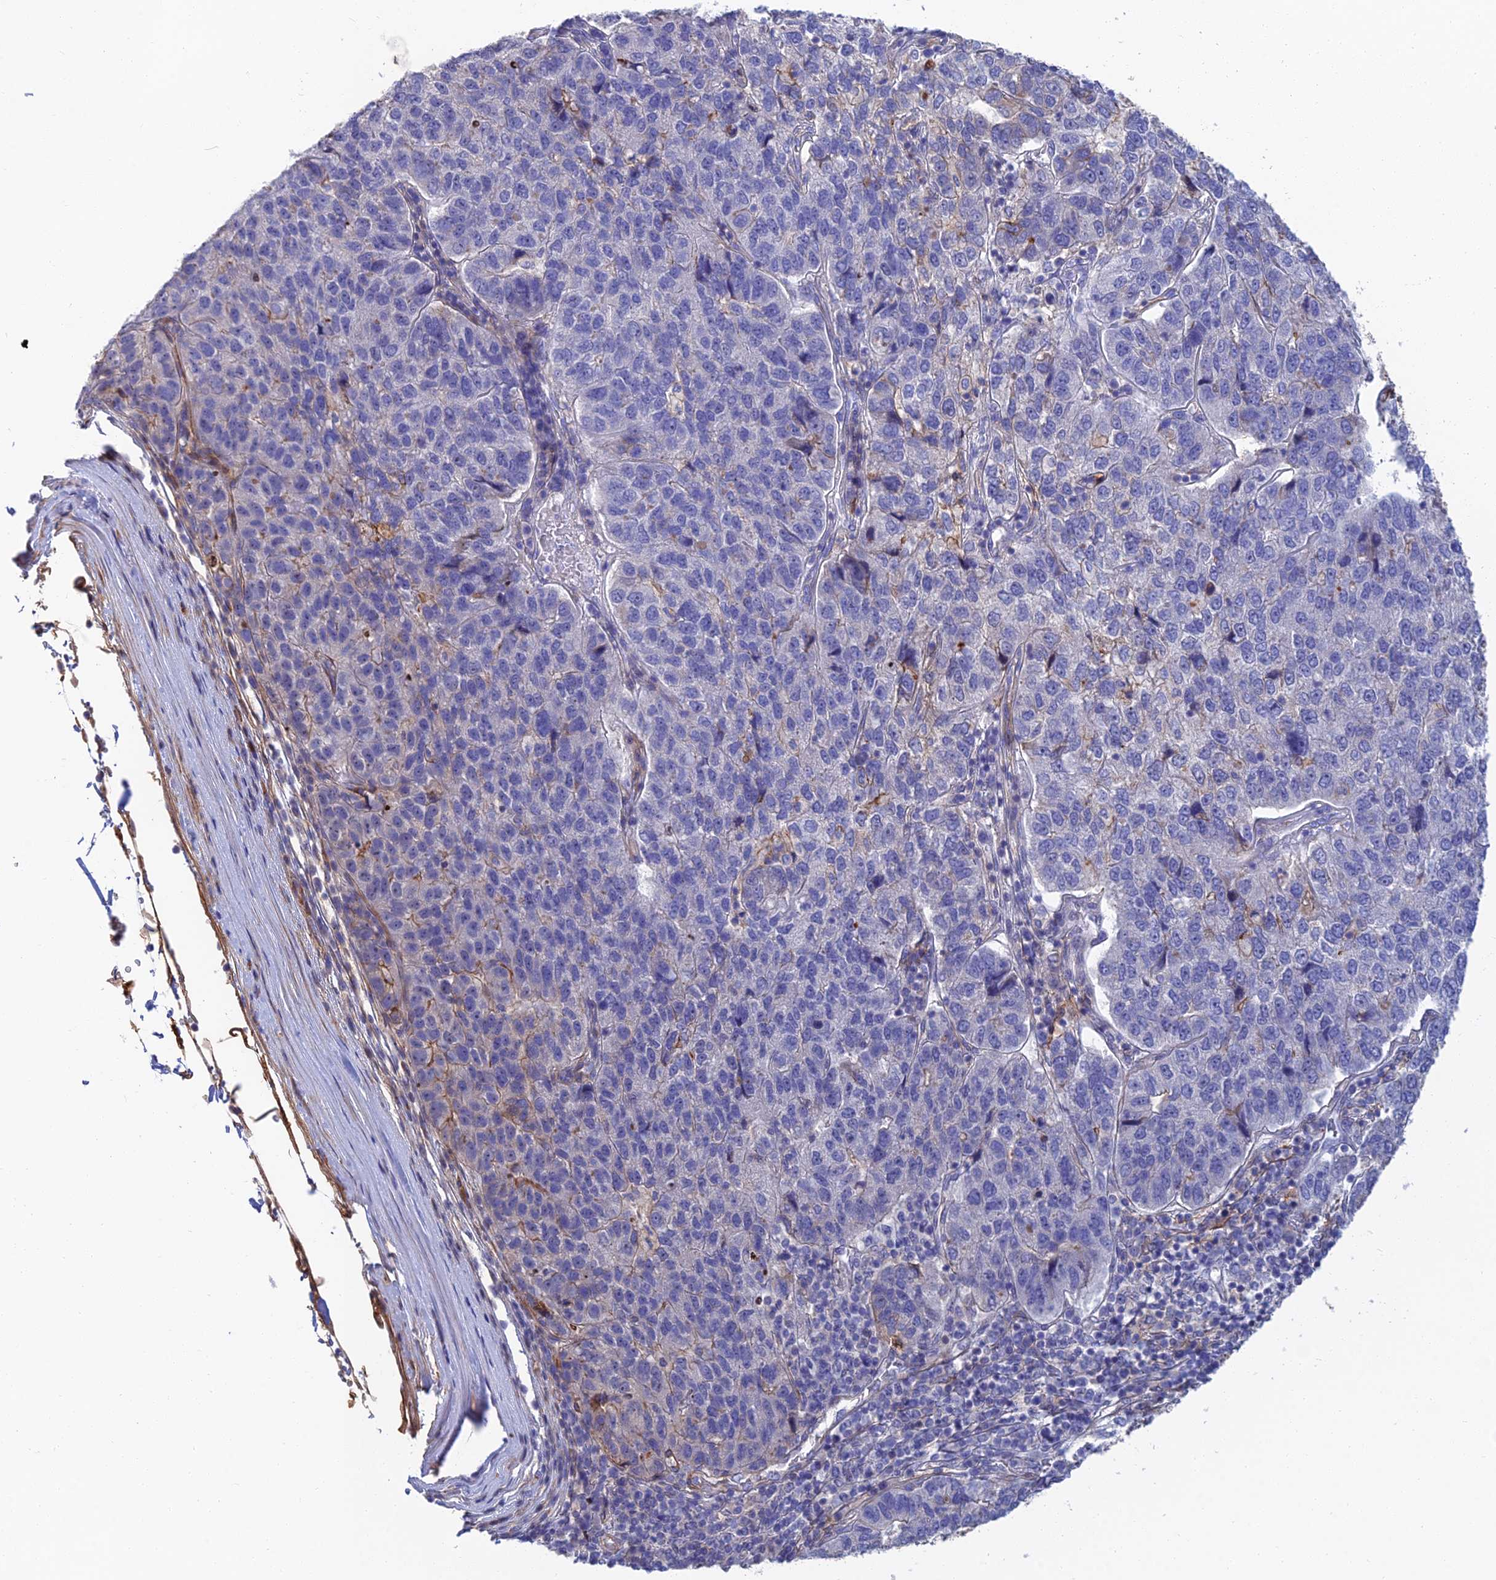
{"staining": {"intensity": "negative", "quantity": "none", "location": "none"}, "tissue": "pancreatic cancer", "cell_type": "Tumor cells", "image_type": "cancer", "snomed": [{"axis": "morphology", "description": "Adenocarcinoma, NOS"}, {"axis": "topography", "description": "Pancreas"}], "caption": "Immunohistochemistry (IHC) image of human adenocarcinoma (pancreatic) stained for a protein (brown), which reveals no expression in tumor cells.", "gene": "TRIM43B", "patient": {"sex": "female", "age": 61}}